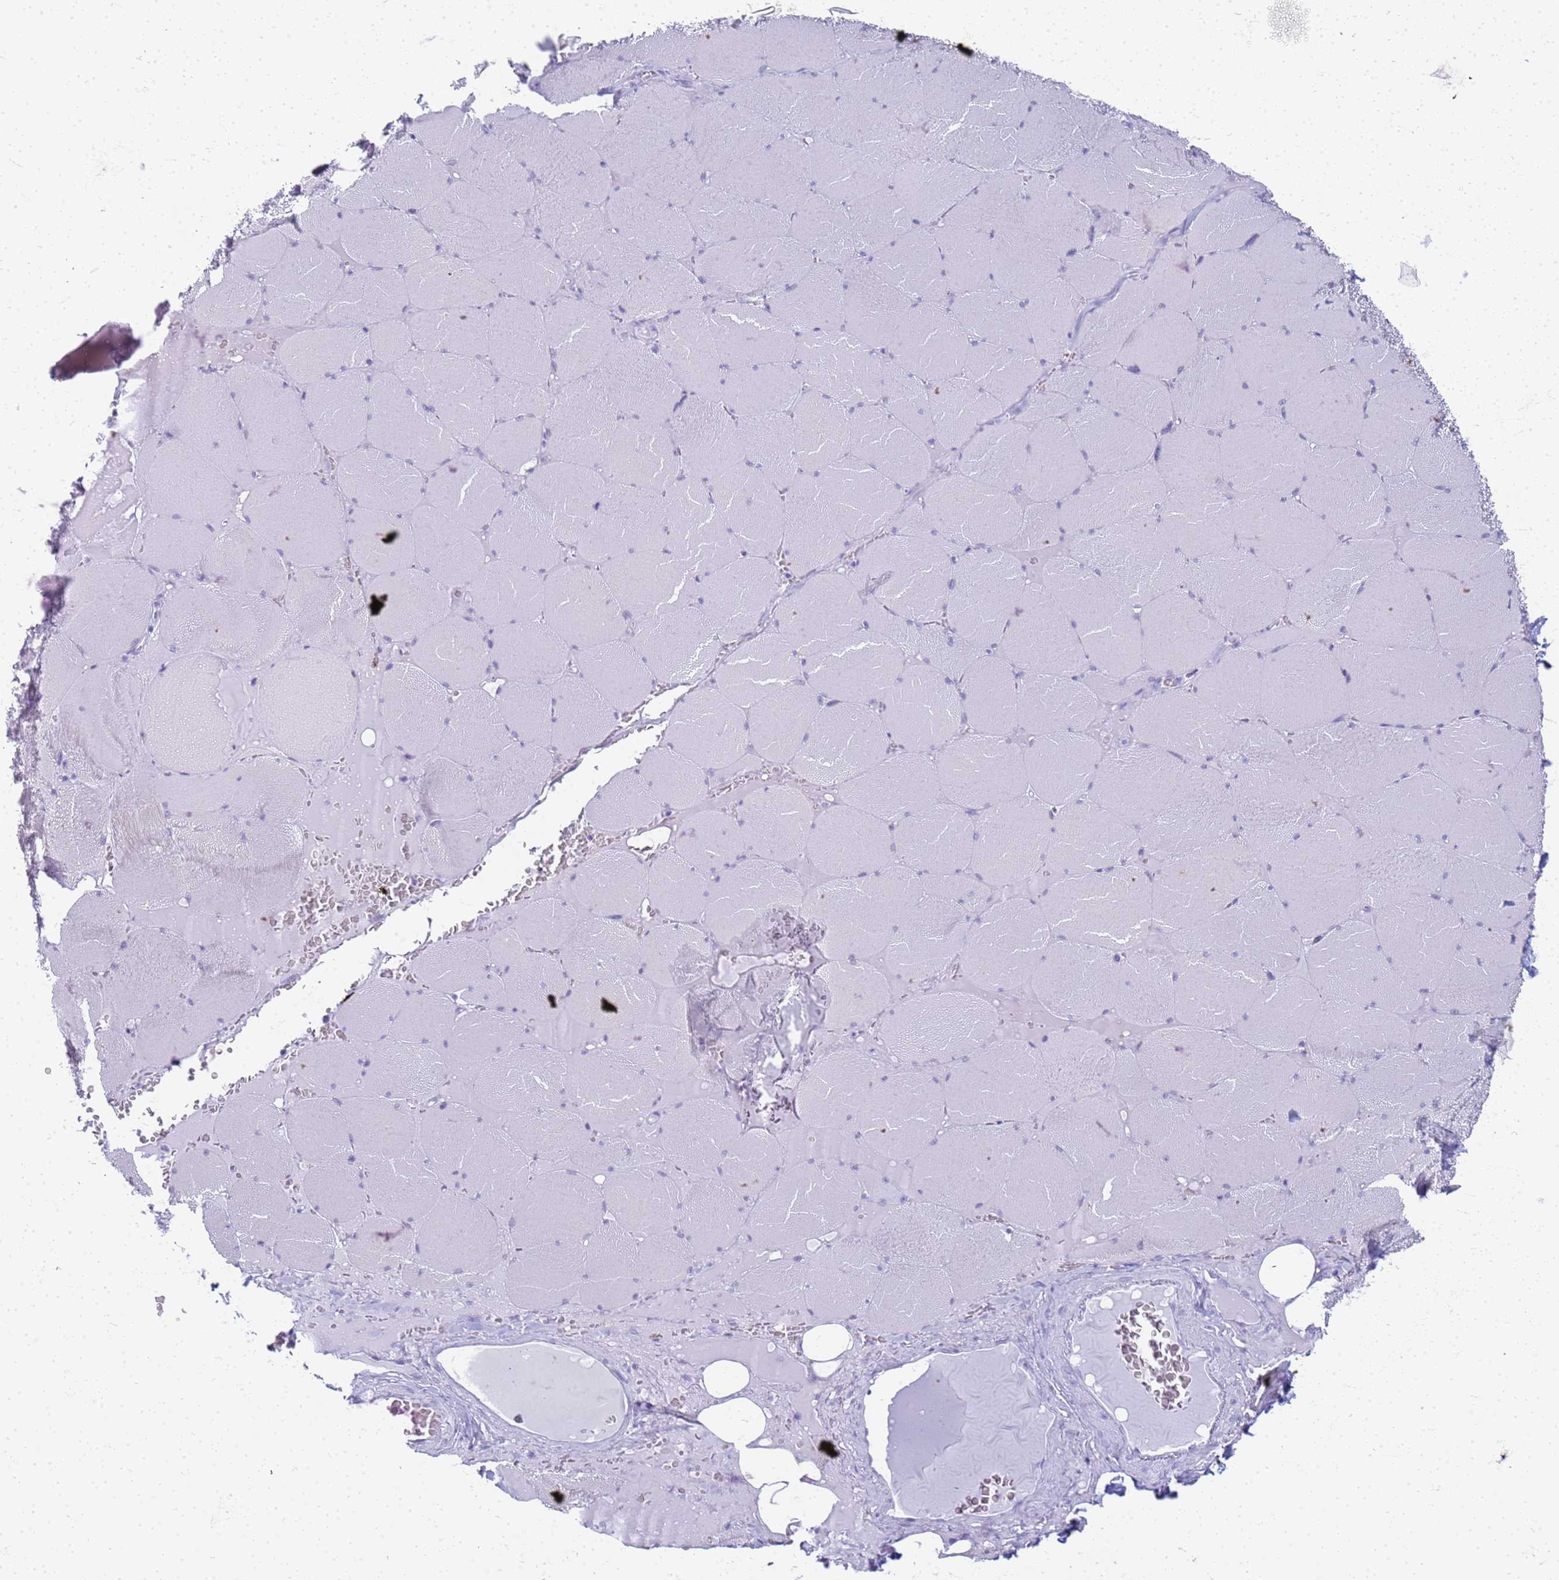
{"staining": {"intensity": "negative", "quantity": "none", "location": "none"}, "tissue": "skeletal muscle", "cell_type": "Myocytes", "image_type": "normal", "snomed": [{"axis": "morphology", "description": "Normal tissue, NOS"}, {"axis": "topography", "description": "Skeletal muscle"}, {"axis": "topography", "description": "Head-Neck"}], "caption": "A high-resolution image shows immunohistochemistry (IHC) staining of benign skeletal muscle, which demonstrates no significant staining in myocytes.", "gene": "SLC7A9", "patient": {"sex": "male", "age": 66}}